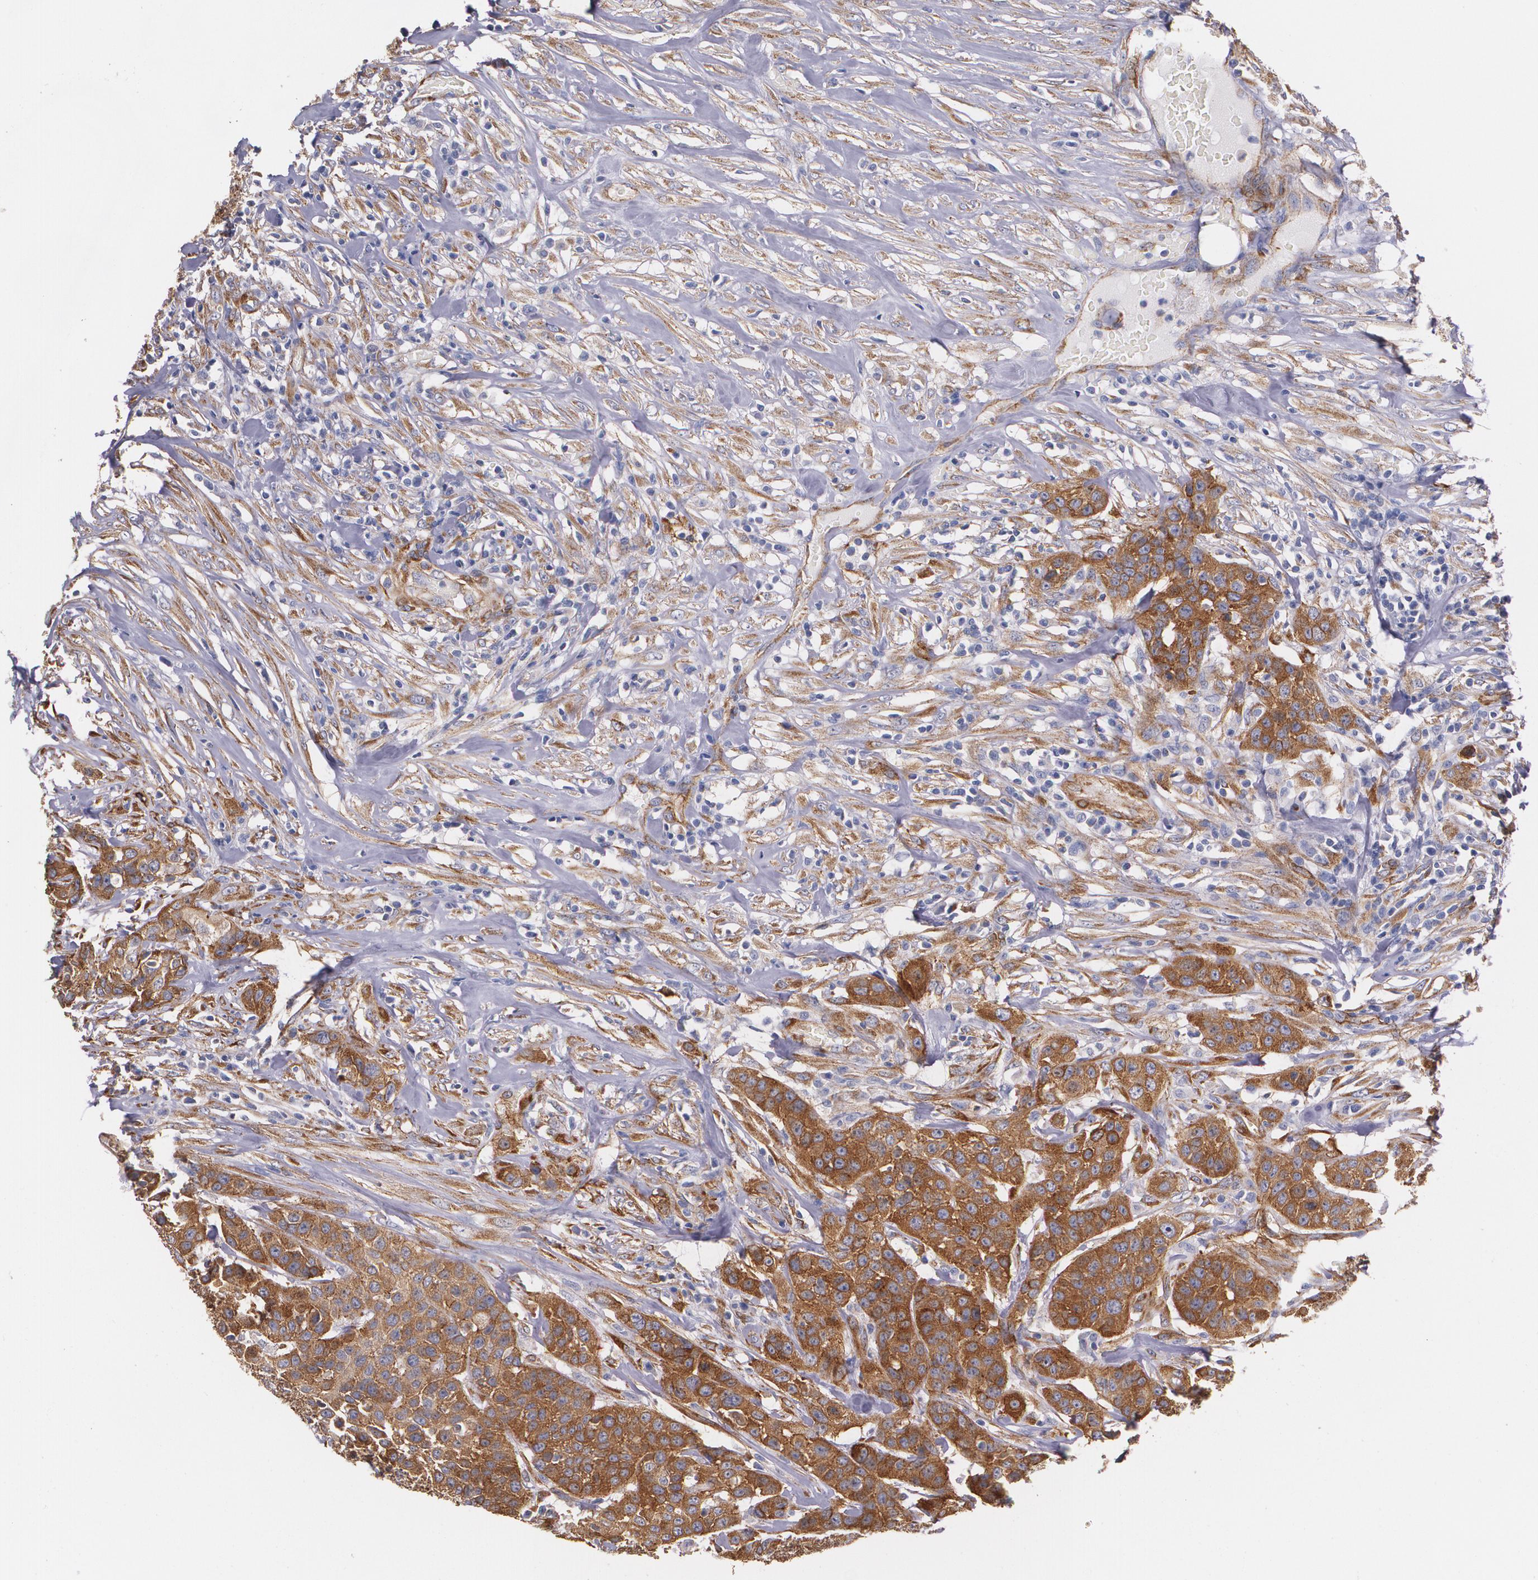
{"staining": {"intensity": "strong", "quantity": ">75%", "location": "cytoplasmic/membranous"}, "tissue": "urothelial cancer", "cell_type": "Tumor cells", "image_type": "cancer", "snomed": [{"axis": "morphology", "description": "Urothelial carcinoma, High grade"}, {"axis": "topography", "description": "Urinary bladder"}], "caption": "Urothelial carcinoma (high-grade) stained with DAB (3,3'-diaminobenzidine) immunohistochemistry (IHC) demonstrates high levels of strong cytoplasmic/membranous expression in about >75% of tumor cells.", "gene": "TJP1", "patient": {"sex": "male", "age": 74}}